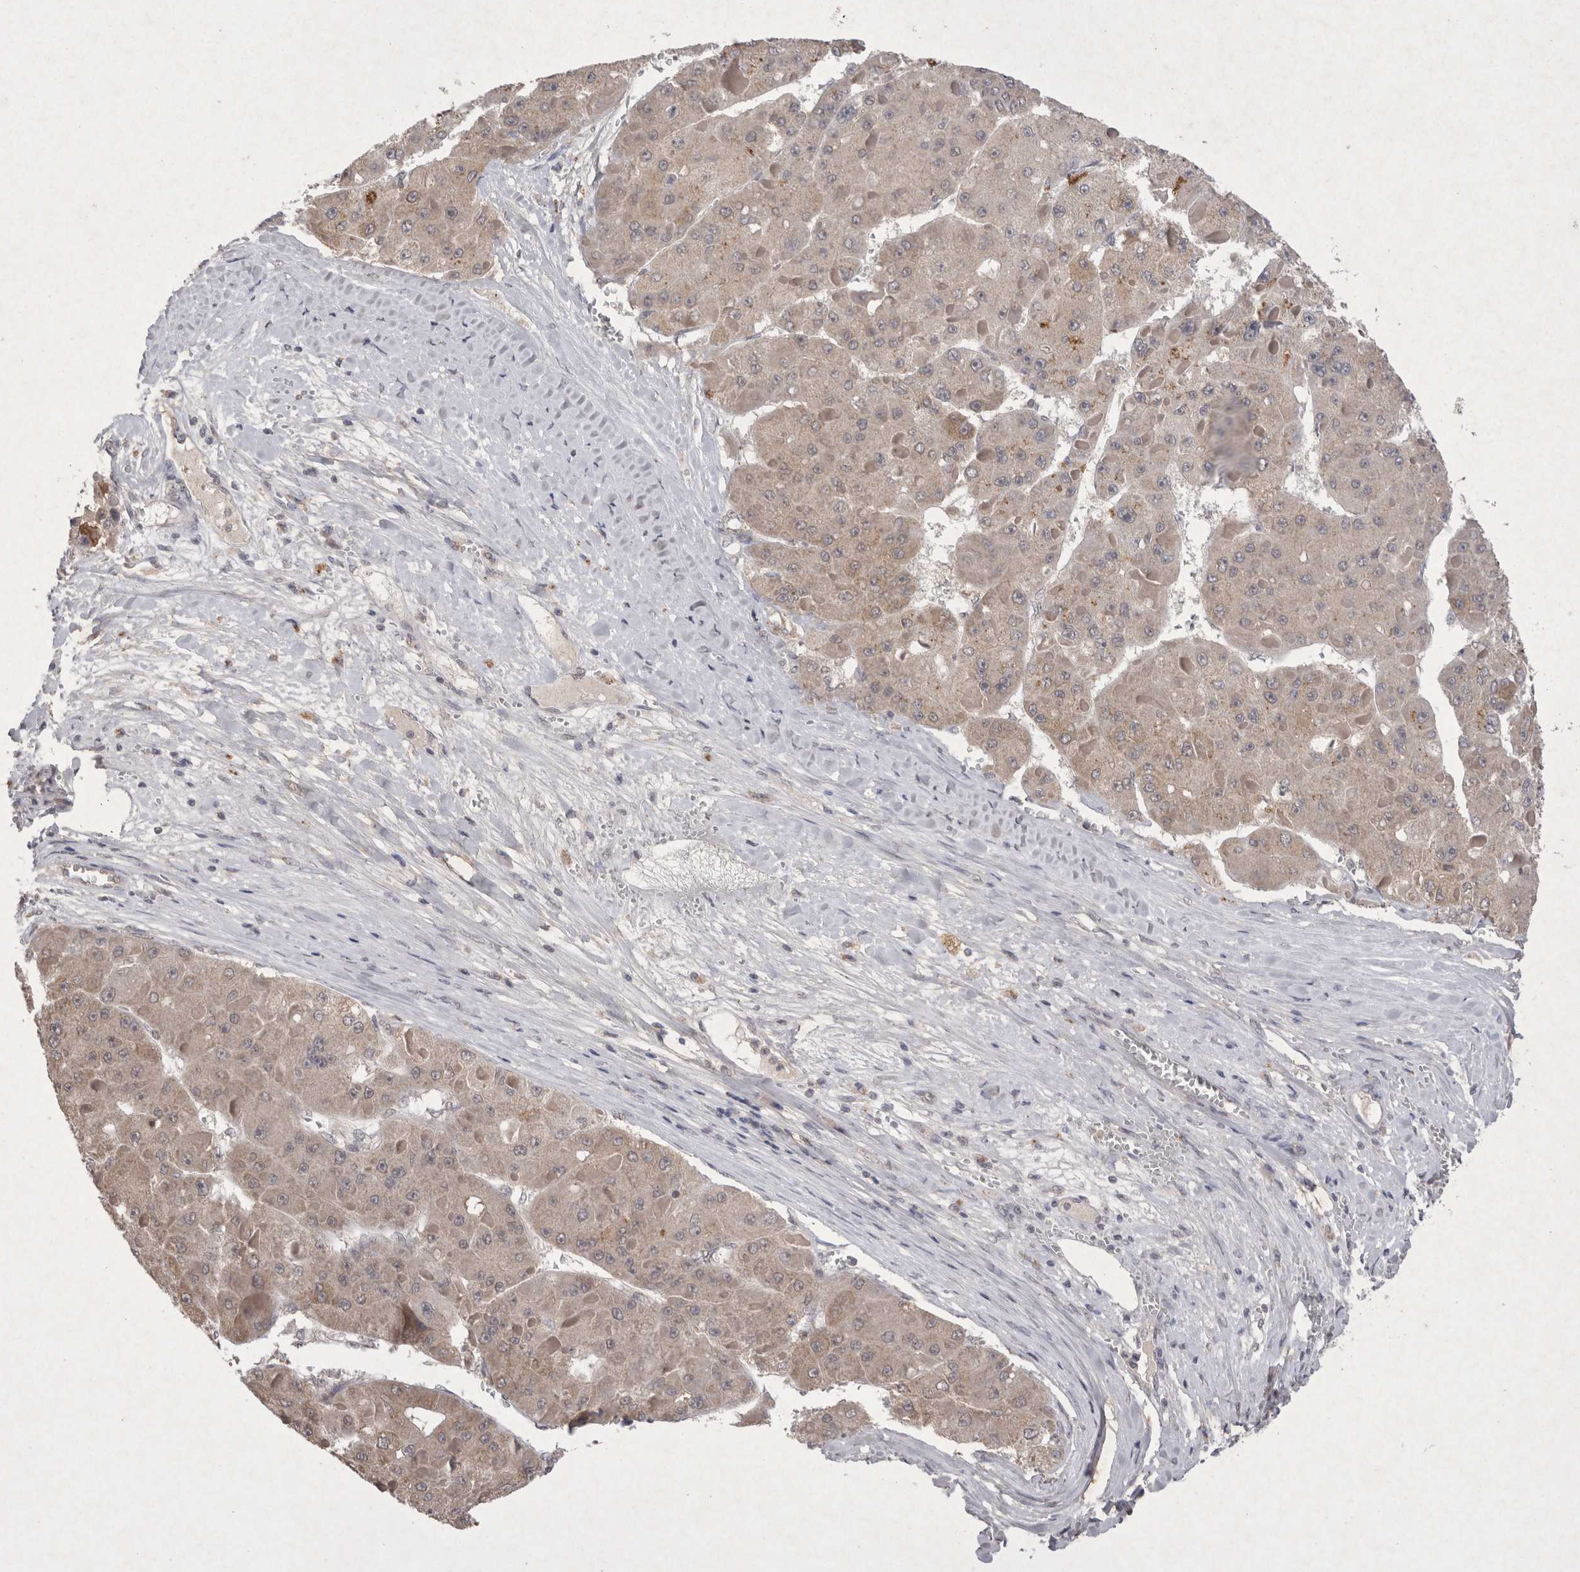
{"staining": {"intensity": "weak", "quantity": ">75%", "location": "cytoplasmic/membranous"}, "tissue": "liver cancer", "cell_type": "Tumor cells", "image_type": "cancer", "snomed": [{"axis": "morphology", "description": "Carcinoma, Hepatocellular, NOS"}, {"axis": "topography", "description": "Liver"}], "caption": "Liver cancer stained for a protein (brown) shows weak cytoplasmic/membranous positive staining in approximately >75% of tumor cells.", "gene": "LYVE1", "patient": {"sex": "female", "age": 73}}